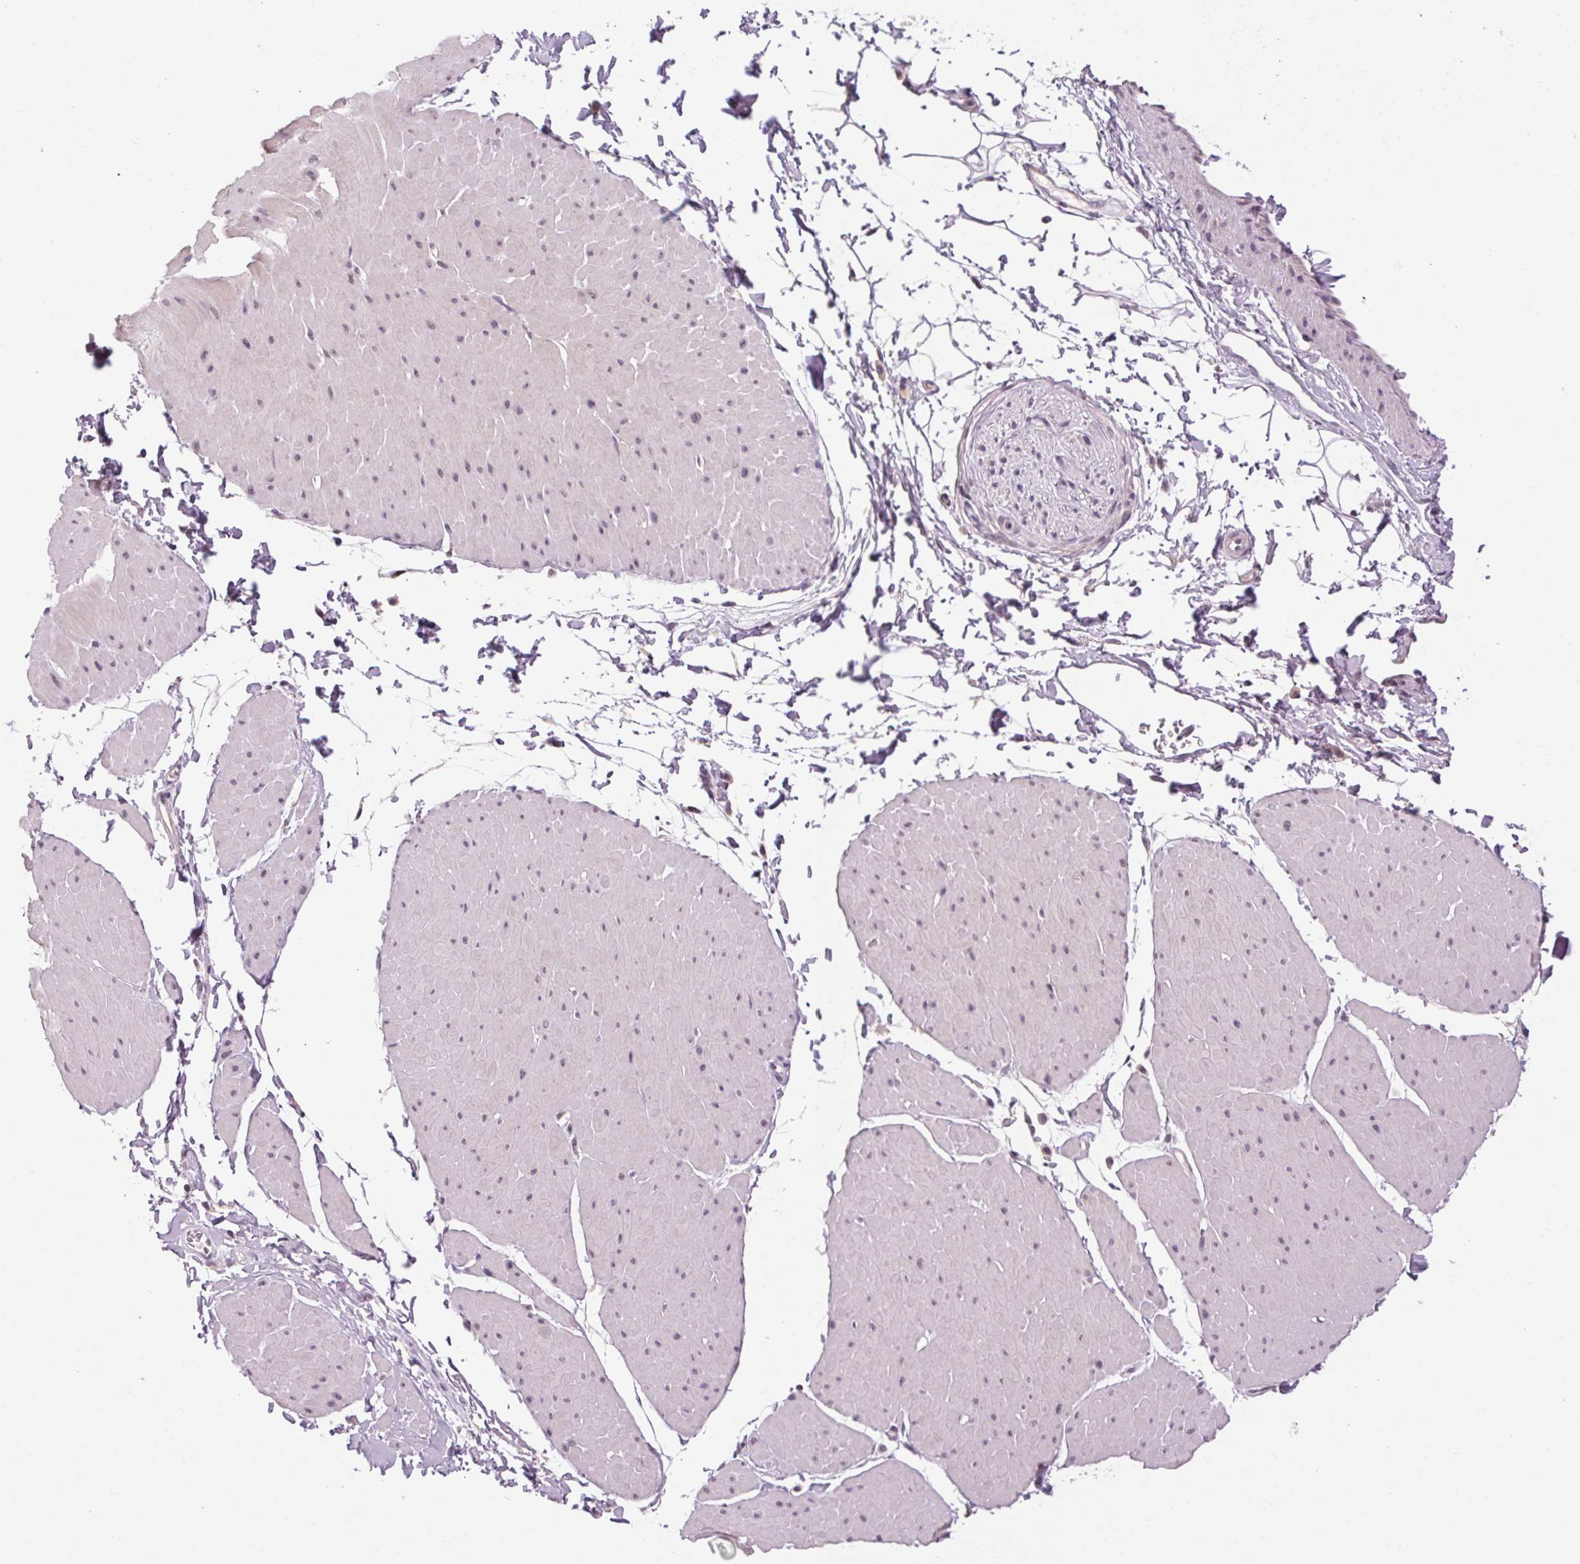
{"staining": {"intensity": "negative", "quantity": "none", "location": "none"}, "tissue": "adipose tissue", "cell_type": "Adipocytes", "image_type": "normal", "snomed": [{"axis": "morphology", "description": "Normal tissue, NOS"}, {"axis": "topography", "description": "Smooth muscle"}, {"axis": "topography", "description": "Peripheral nerve tissue"}], "caption": "The IHC image has no significant staining in adipocytes of adipose tissue.", "gene": "KLHL40", "patient": {"sex": "male", "age": 58}}